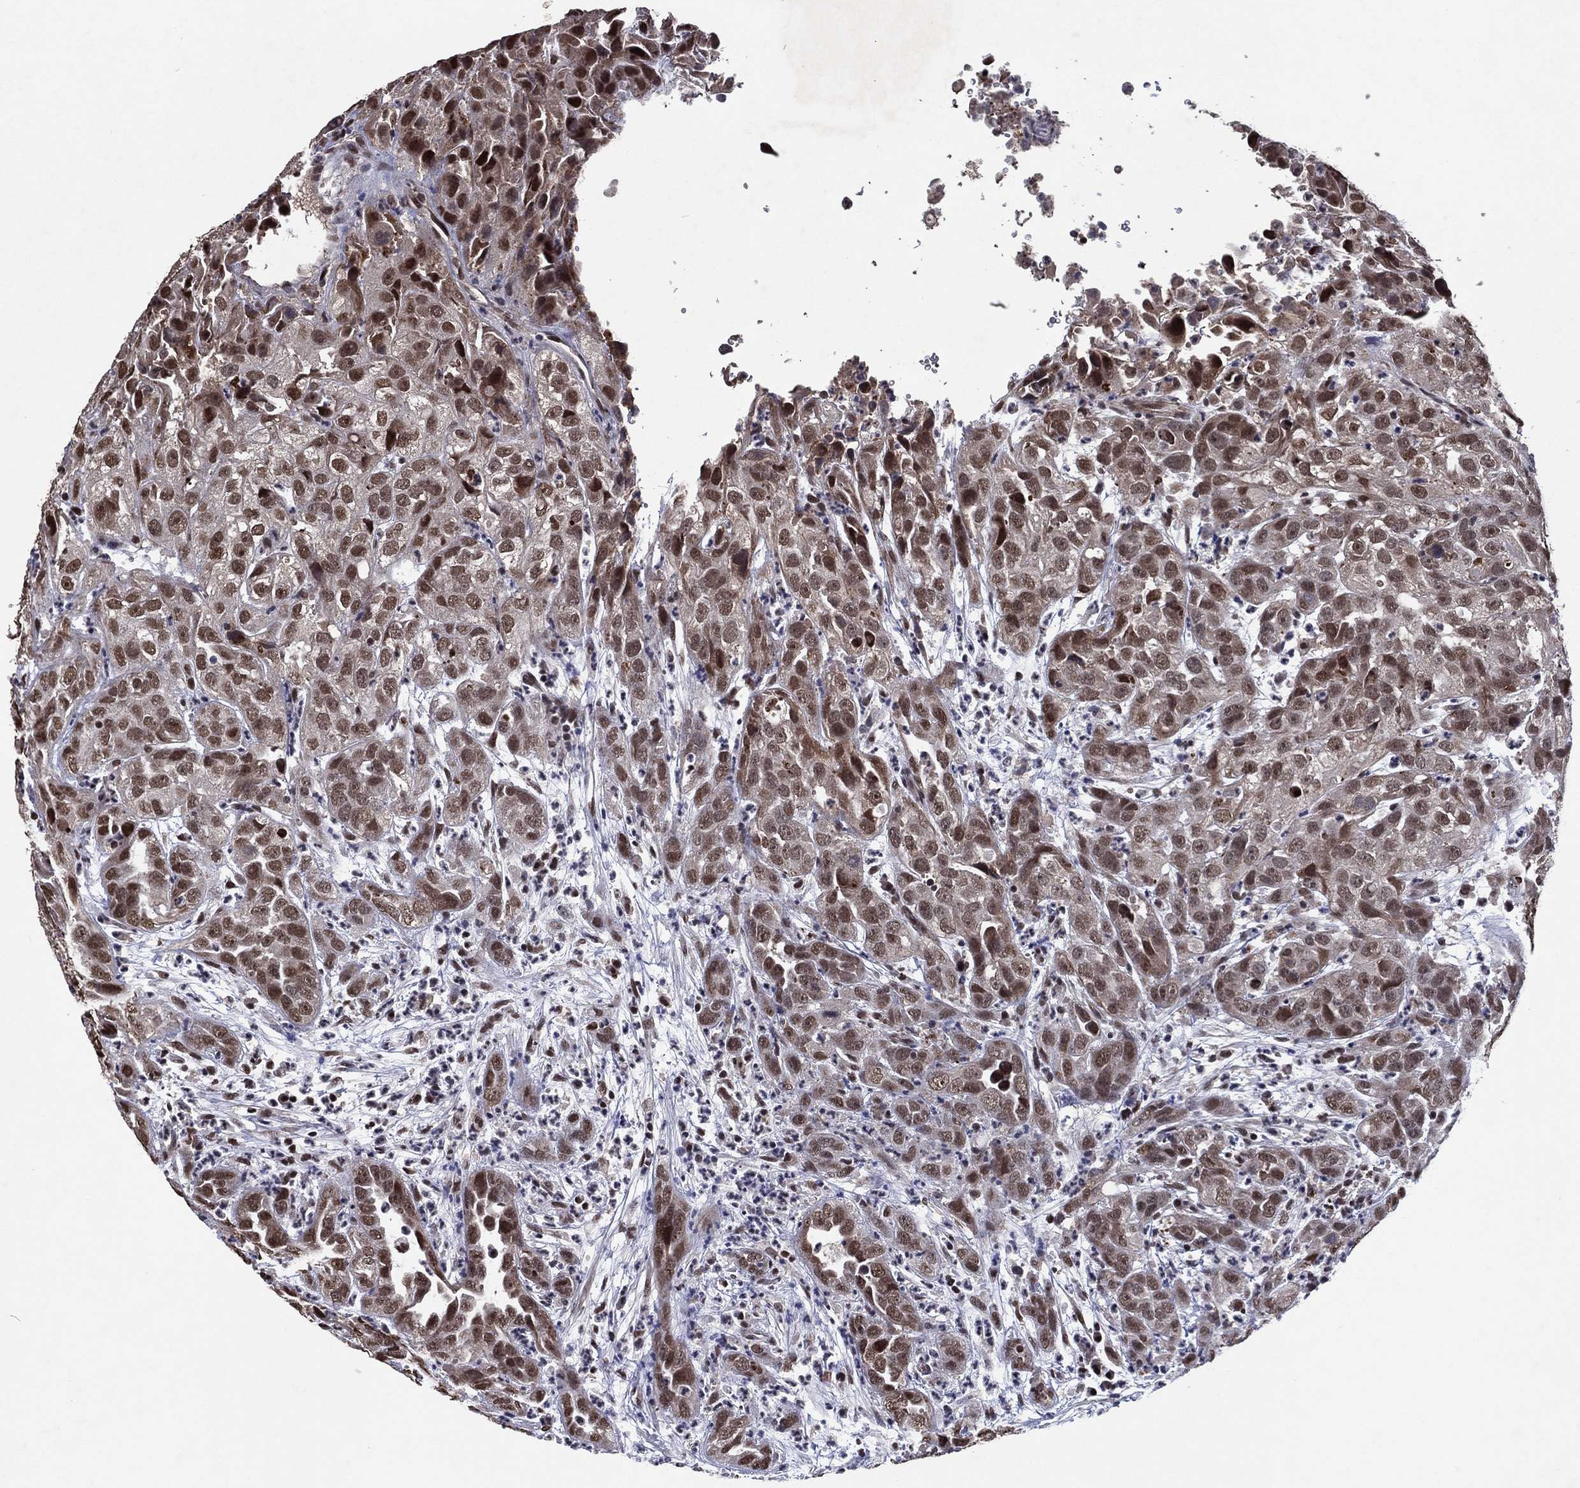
{"staining": {"intensity": "moderate", "quantity": ">75%", "location": "nuclear"}, "tissue": "urothelial cancer", "cell_type": "Tumor cells", "image_type": "cancer", "snomed": [{"axis": "morphology", "description": "Urothelial carcinoma, High grade"}, {"axis": "topography", "description": "Urinary bladder"}], "caption": "An image of human urothelial cancer stained for a protein shows moderate nuclear brown staining in tumor cells.", "gene": "ZBTB42", "patient": {"sex": "female", "age": 41}}